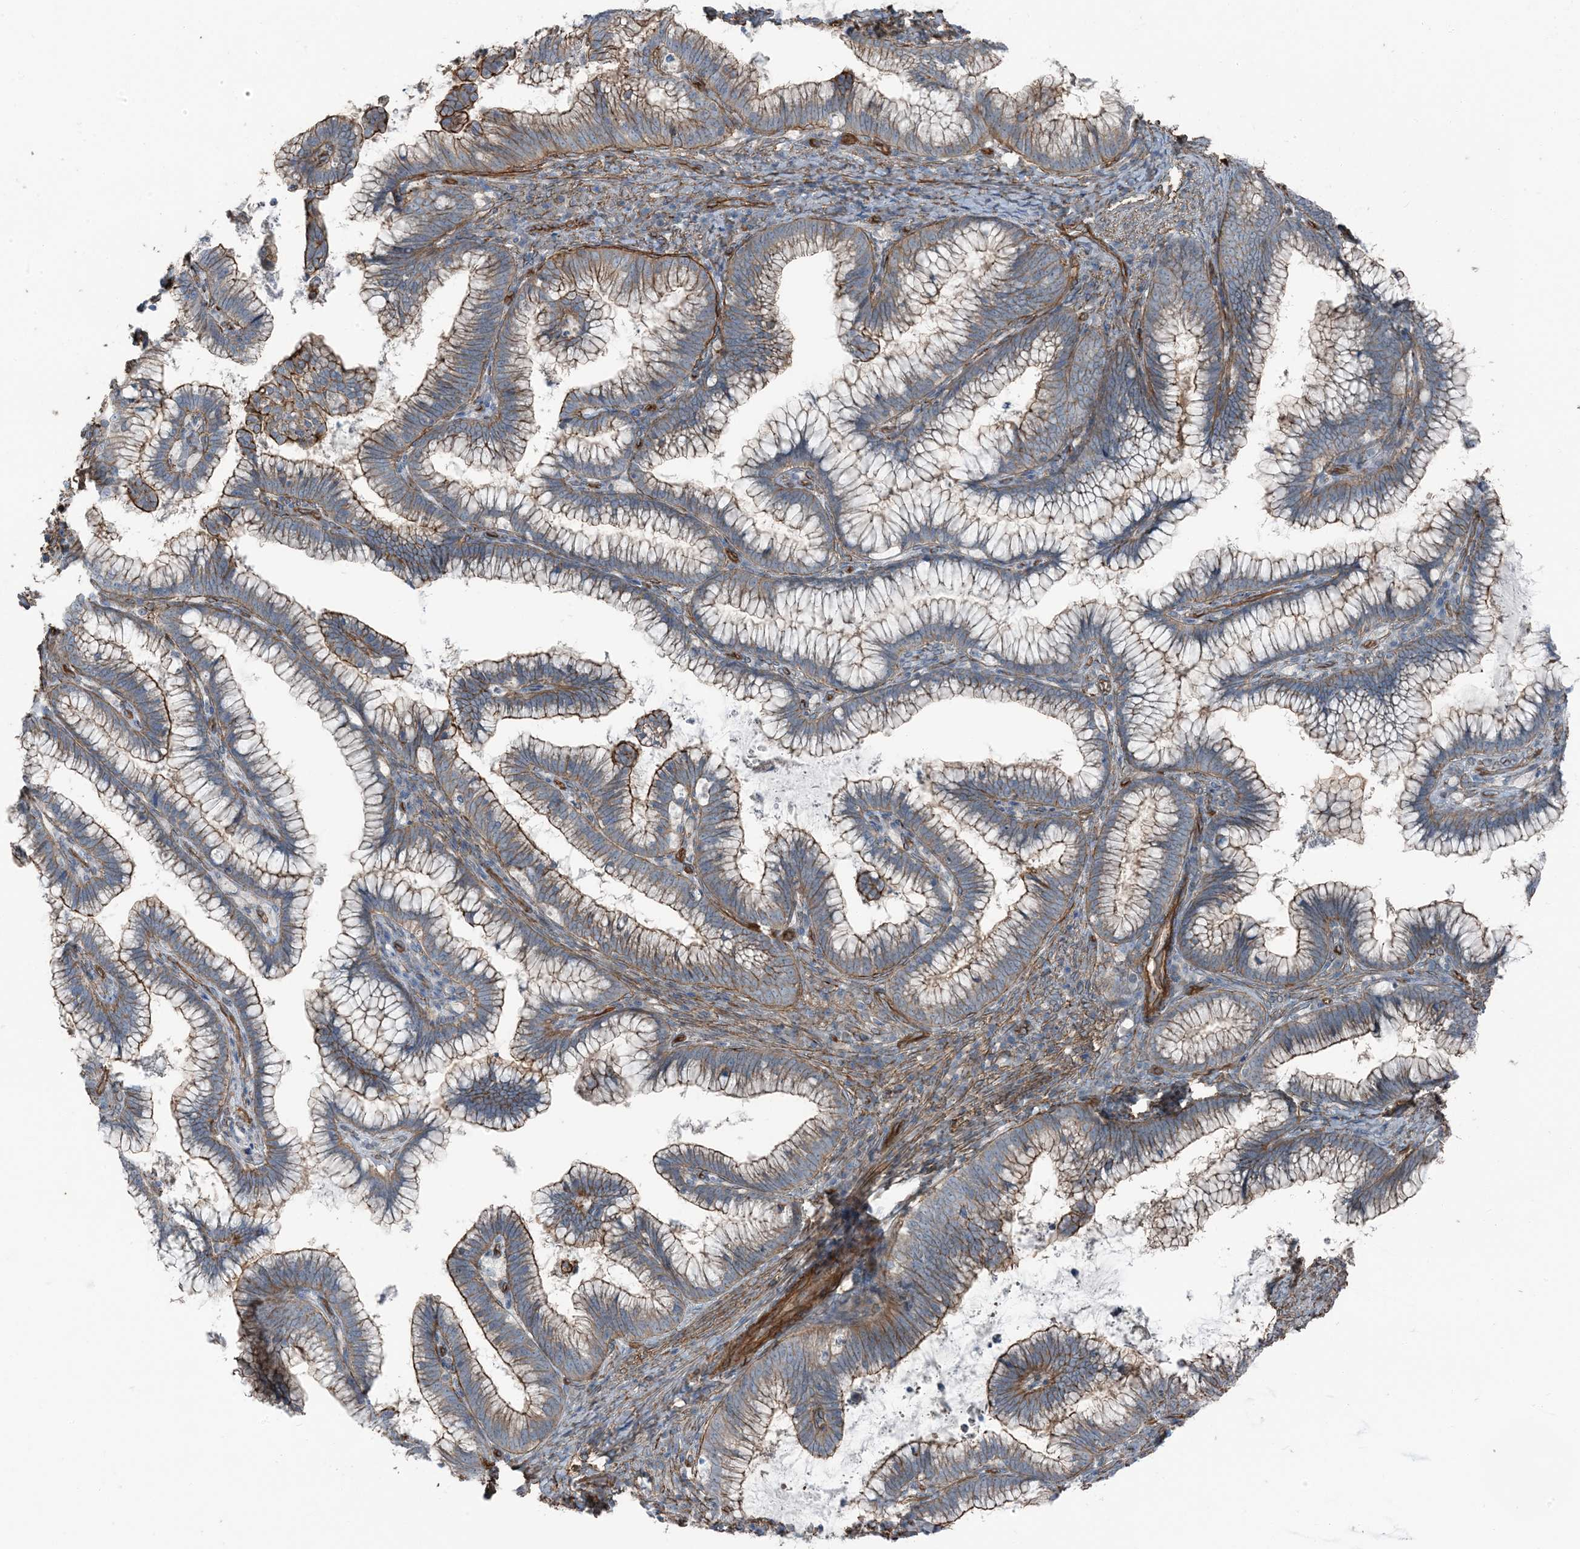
{"staining": {"intensity": "moderate", "quantity": ">75%", "location": "cytoplasmic/membranous"}, "tissue": "cervical cancer", "cell_type": "Tumor cells", "image_type": "cancer", "snomed": [{"axis": "morphology", "description": "Adenocarcinoma, NOS"}, {"axis": "topography", "description": "Cervix"}], "caption": "Moderate cytoplasmic/membranous protein expression is present in approximately >75% of tumor cells in cervical cancer (adenocarcinoma).", "gene": "ZFP90", "patient": {"sex": "female", "age": 36}}